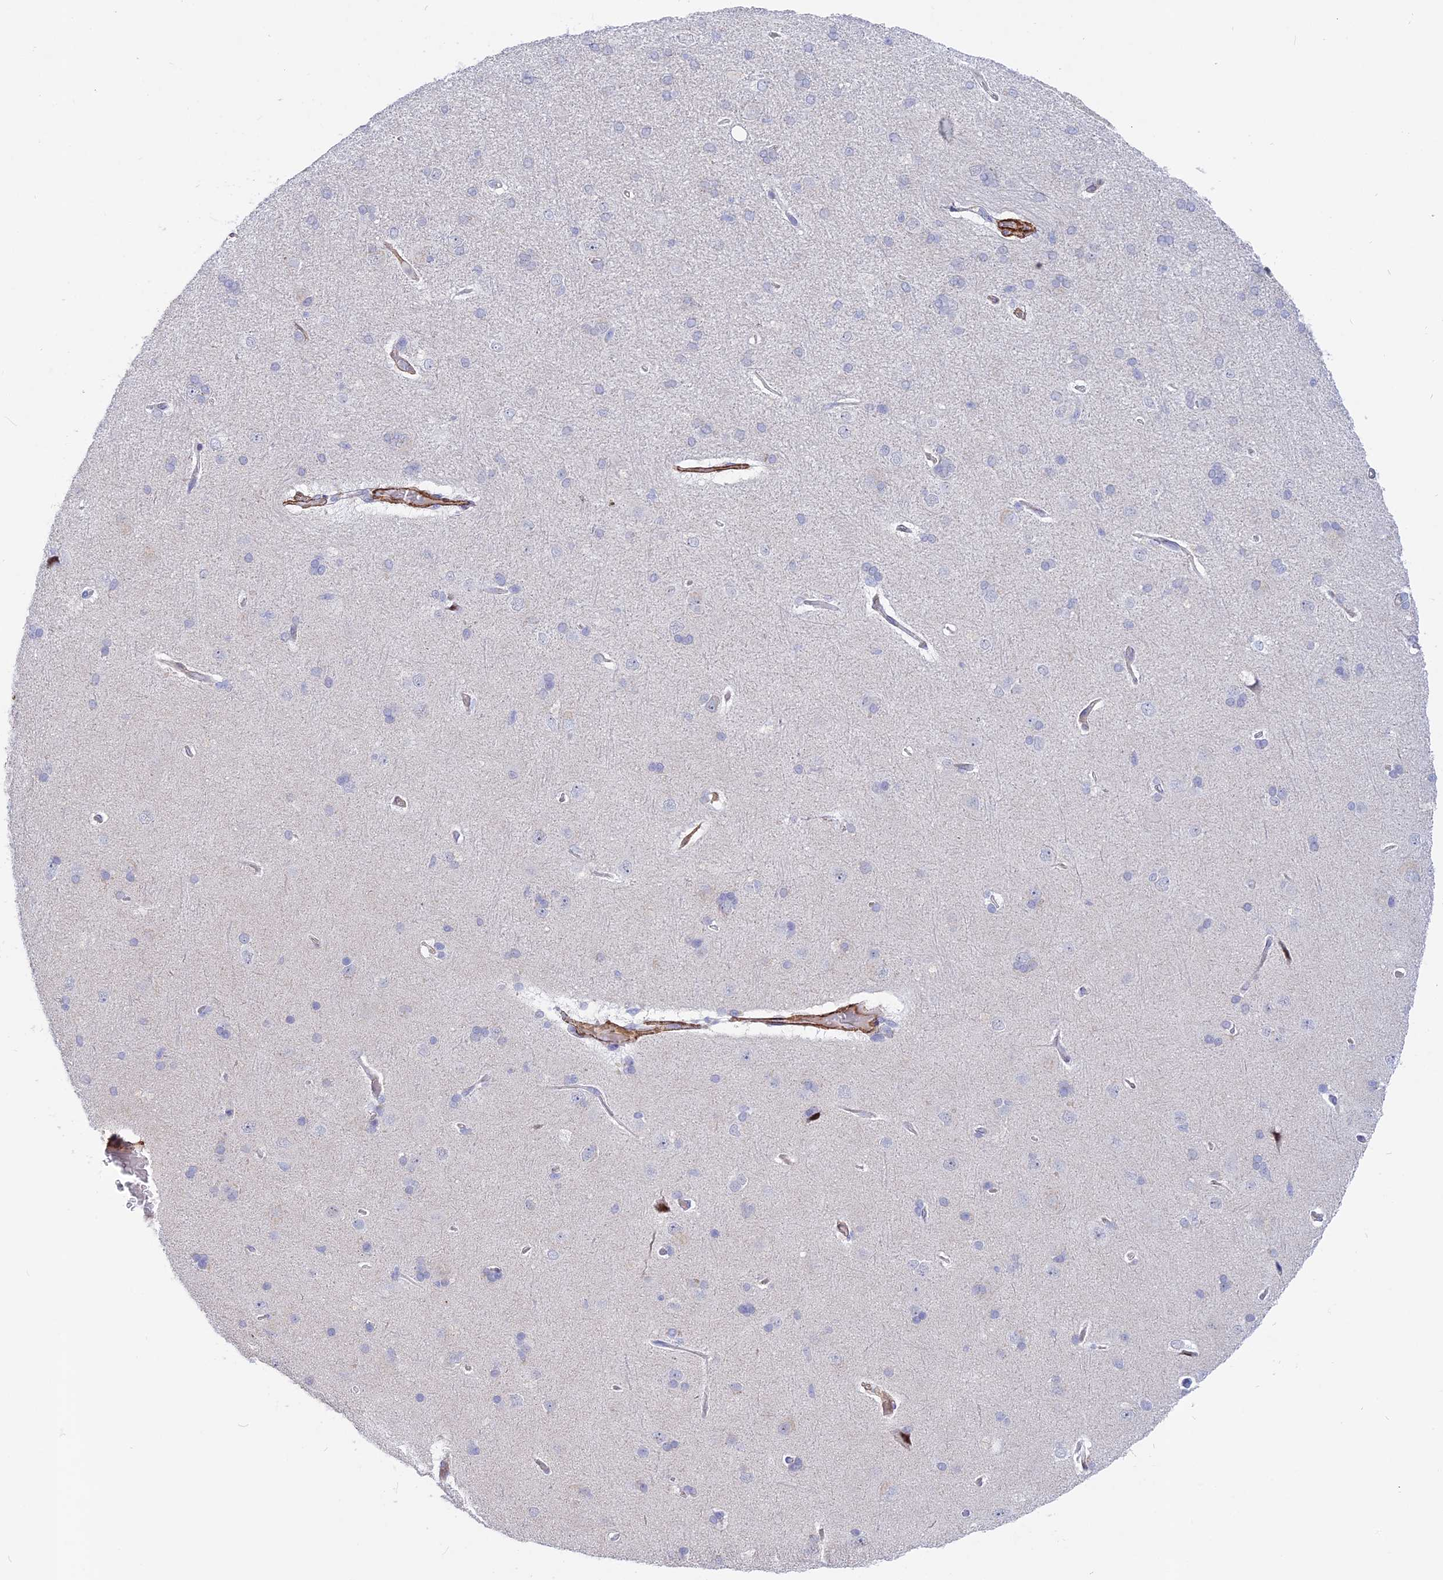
{"staining": {"intensity": "strong", "quantity": "25%-75%", "location": "cytoplasmic/membranous"}, "tissue": "cerebral cortex", "cell_type": "Endothelial cells", "image_type": "normal", "snomed": [{"axis": "morphology", "description": "Normal tissue, NOS"}, {"axis": "topography", "description": "Cerebral cortex"}], "caption": "A photomicrograph of human cerebral cortex stained for a protein reveals strong cytoplasmic/membranous brown staining in endothelial cells. (DAB IHC, brown staining for protein, blue staining for nuclei).", "gene": "CCDC154", "patient": {"sex": "male", "age": 62}}